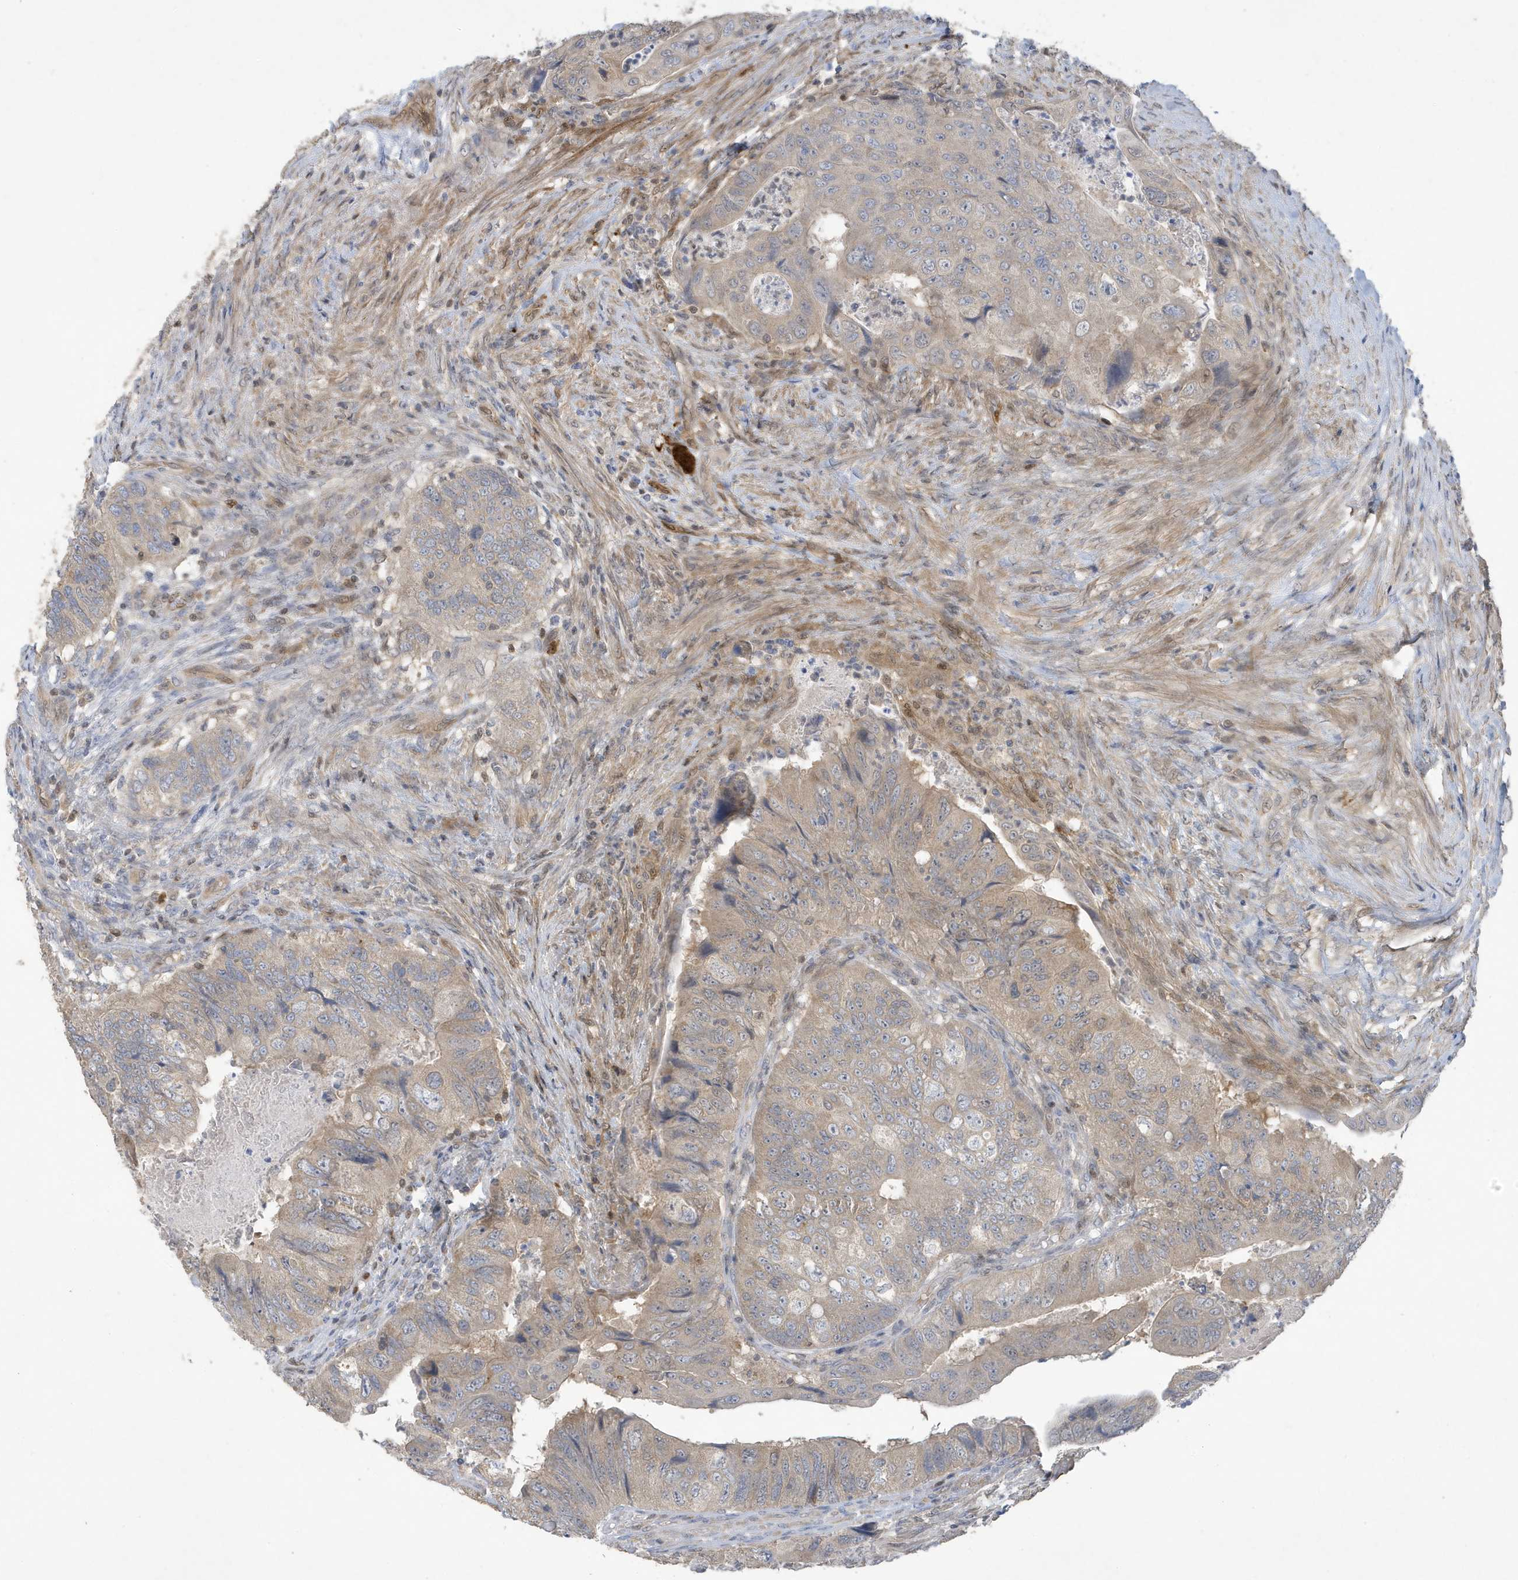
{"staining": {"intensity": "weak", "quantity": "25%-75%", "location": "cytoplasmic/membranous"}, "tissue": "colorectal cancer", "cell_type": "Tumor cells", "image_type": "cancer", "snomed": [{"axis": "morphology", "description": "Adenocarcinoma, NOS"}, {"axis": "topography", "description": "Rectum"}], "caption": "High-magnification brightfield microscopy of colorectal cancer (adenocarcinoma) stained with DAB (3,3'-diaminobenzidine) (brown) and counterstained with hematoxylin (blue). tumor cells exhibit weak cytoplasmic/membranous expression is identified in approximately25%-75% of cells. Nuclei are stained in blue.", "gene": "NCOA7", "patient": {"sex": "male", "age": 63}}